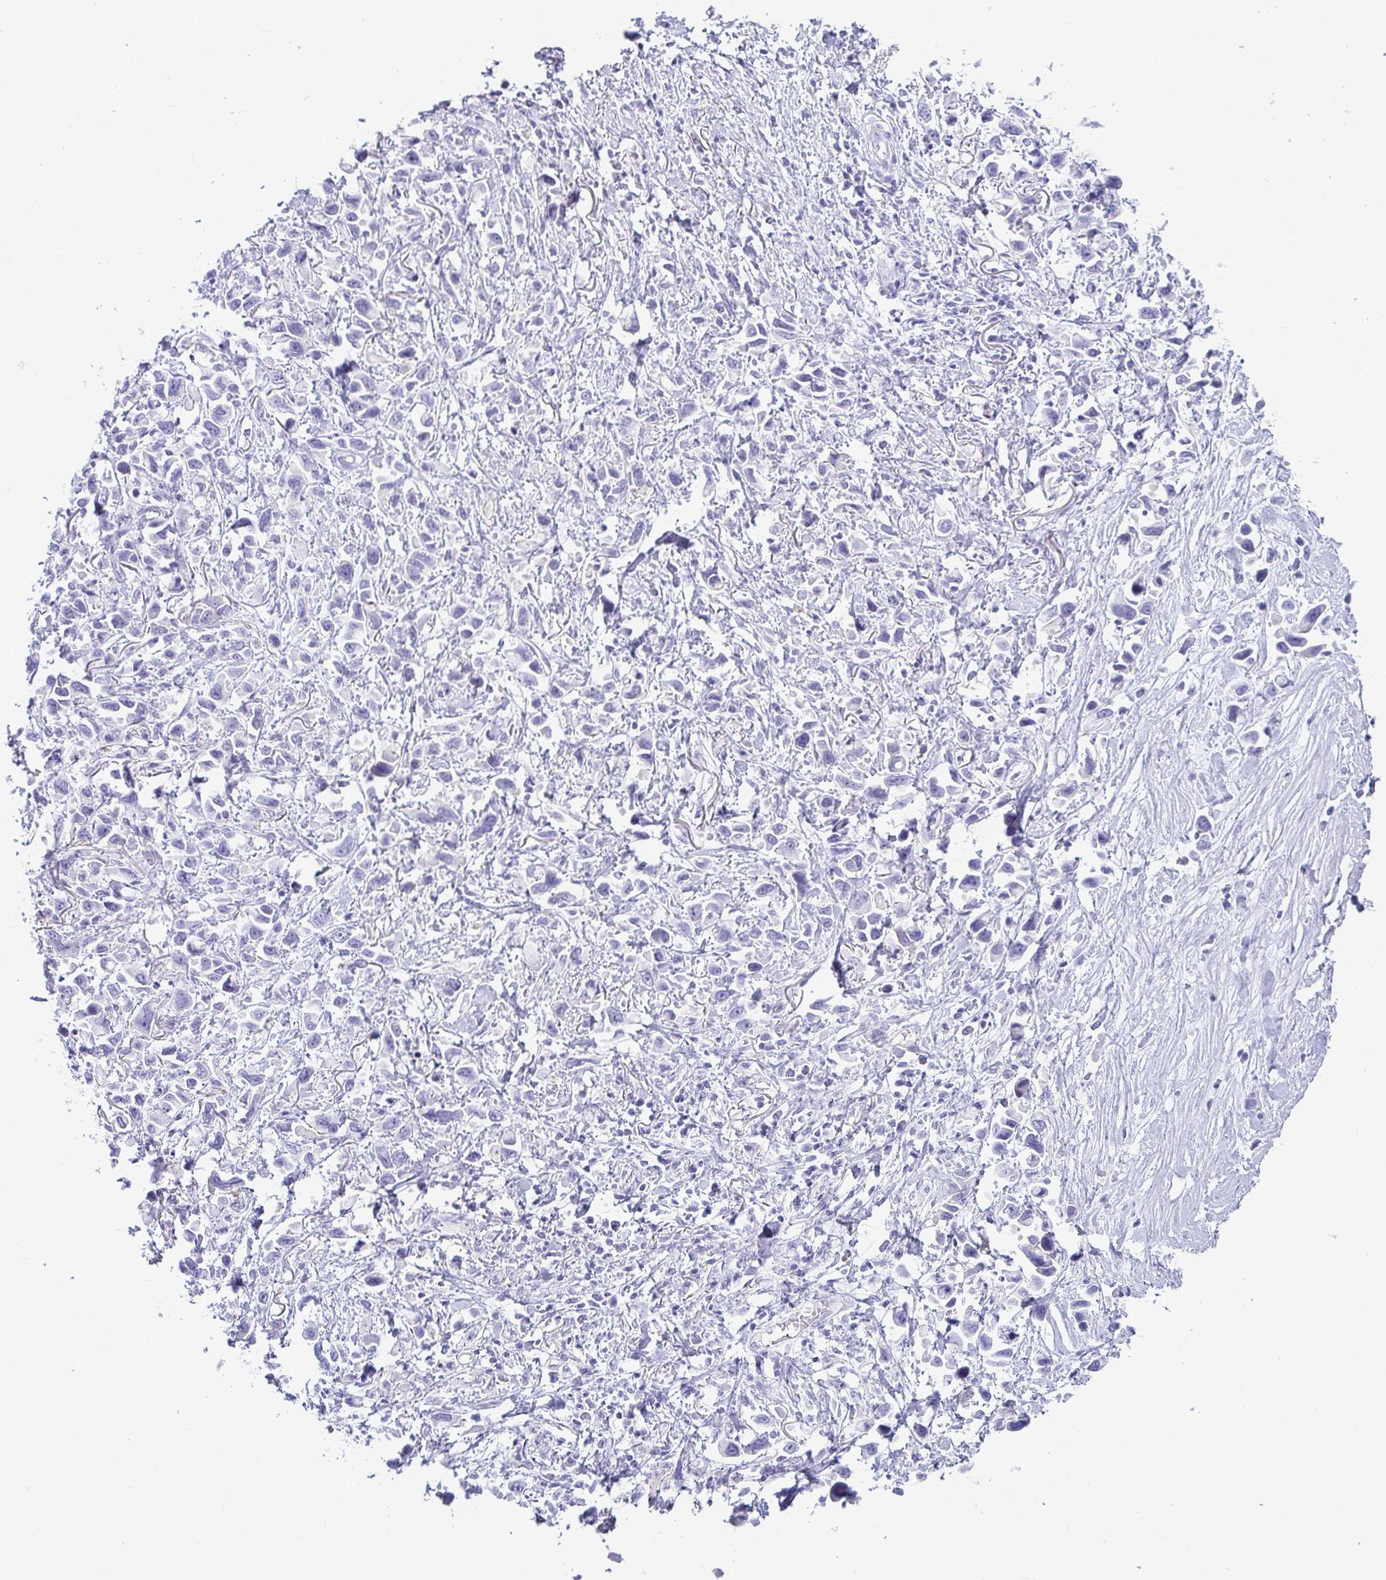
{"staining": {"intensity": "negative", "quantity": "none", "location": "none"}, "tissue": "stomach cancer", "cell_type": "Tumor cells", "image_type": "cancer", "snomed": [{"axis": "morphology", "description": "Adenocarcinoma, NOS"}, {"axis": "topography", "description": "Stomach"}], "caption": "A micrograph of human stomach cancer (adenocarcinoma) is negative for staining in tumor cells.", "gene": "RASL10A", "patient": {"sex": "female", "age": 81}}